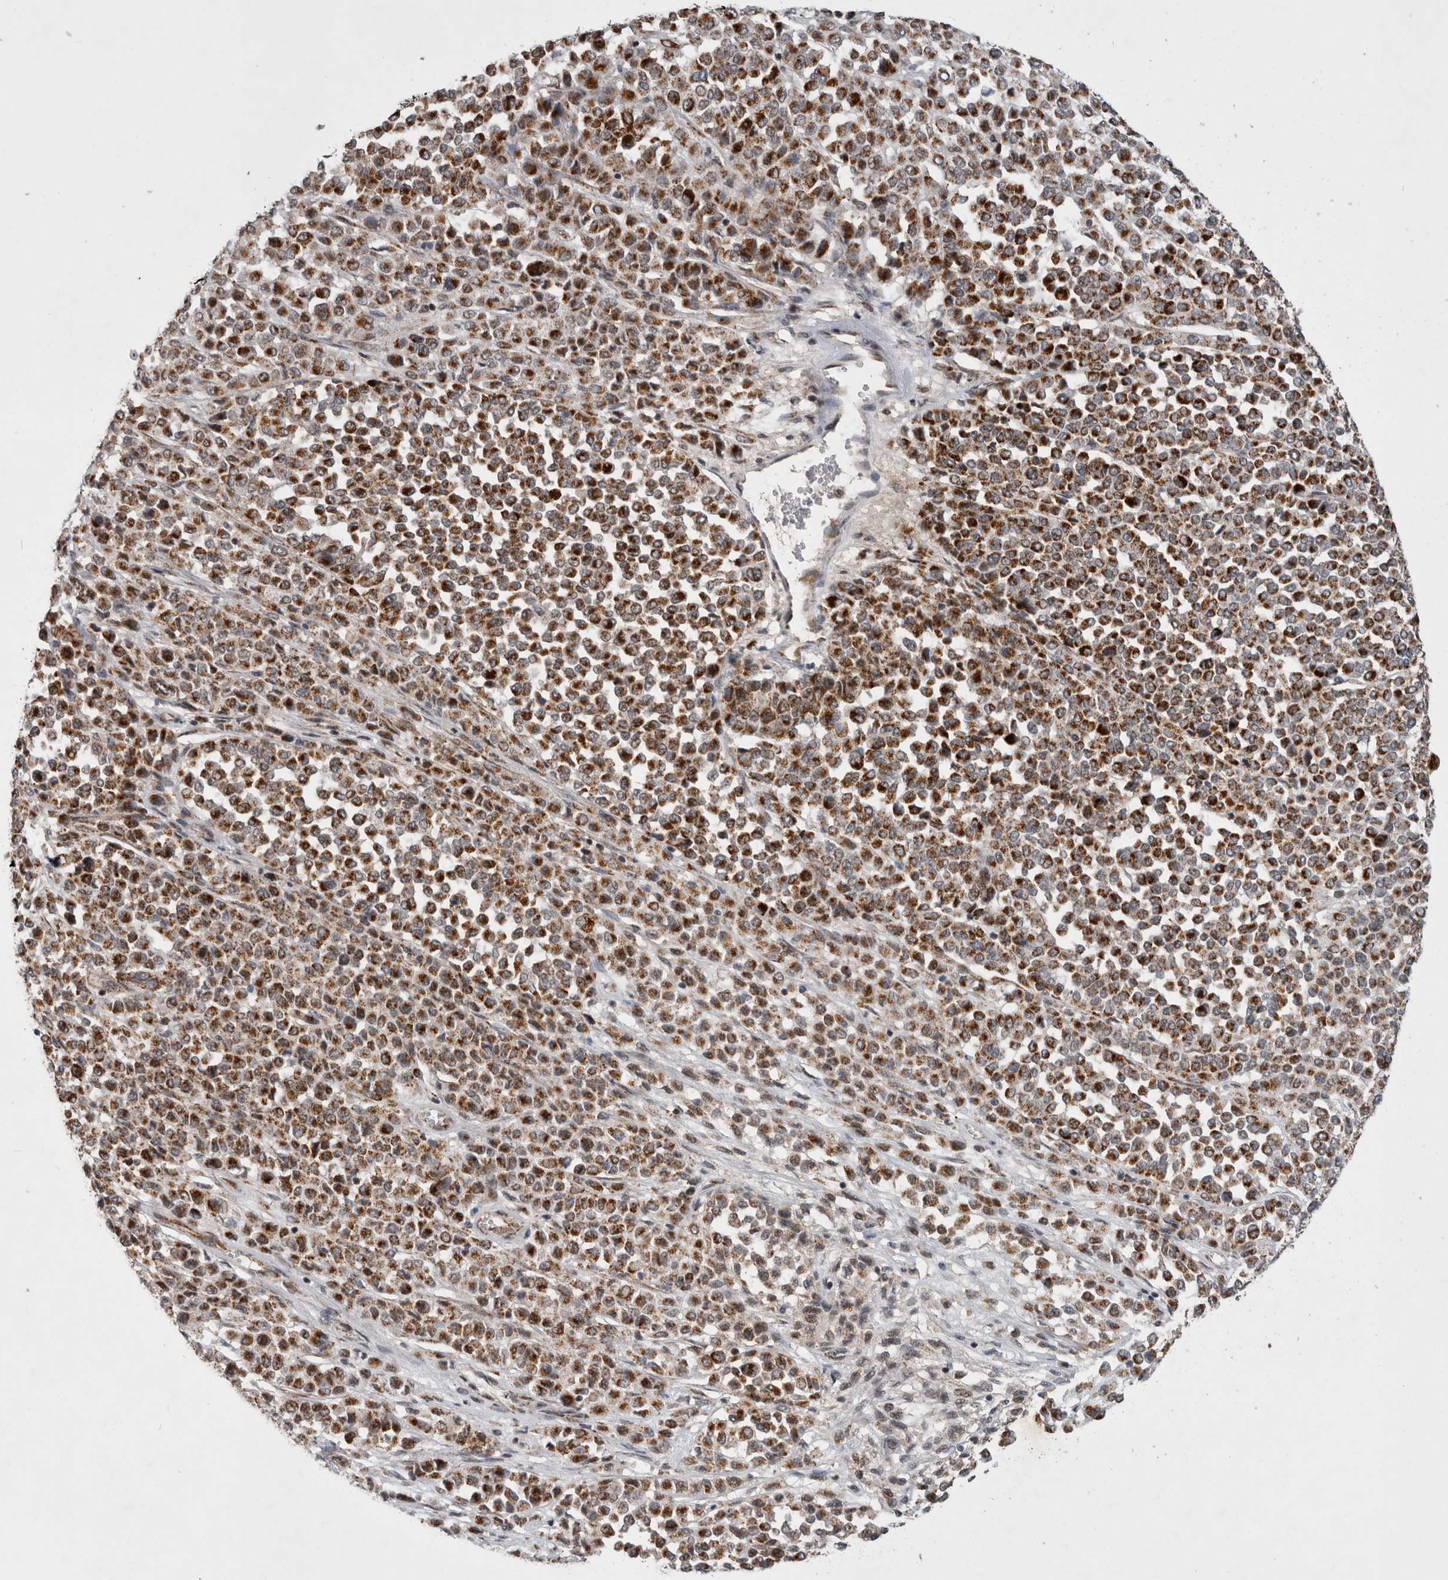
{"staining": {"intensity": "moderate", "quantity": ">75%", "location": "cytoplasmic/membranous"}, "tissue": "melanoma", "cell_type": "Tumor cells", "image_type": "cancer", "snomed": [{"axis": "morphology", "description": "Malignant melanoma, Metastatic site"}, {"axis": "topography", "description": "Pancreas"}], "caption": "Immunohistochemical staining of melanoma reveals moderate cytoplasmic/membranous protein positivity in about >75% of tumor cells.", "gene": "MRPL37", "patient": {"sex": "female", "age": 30}}